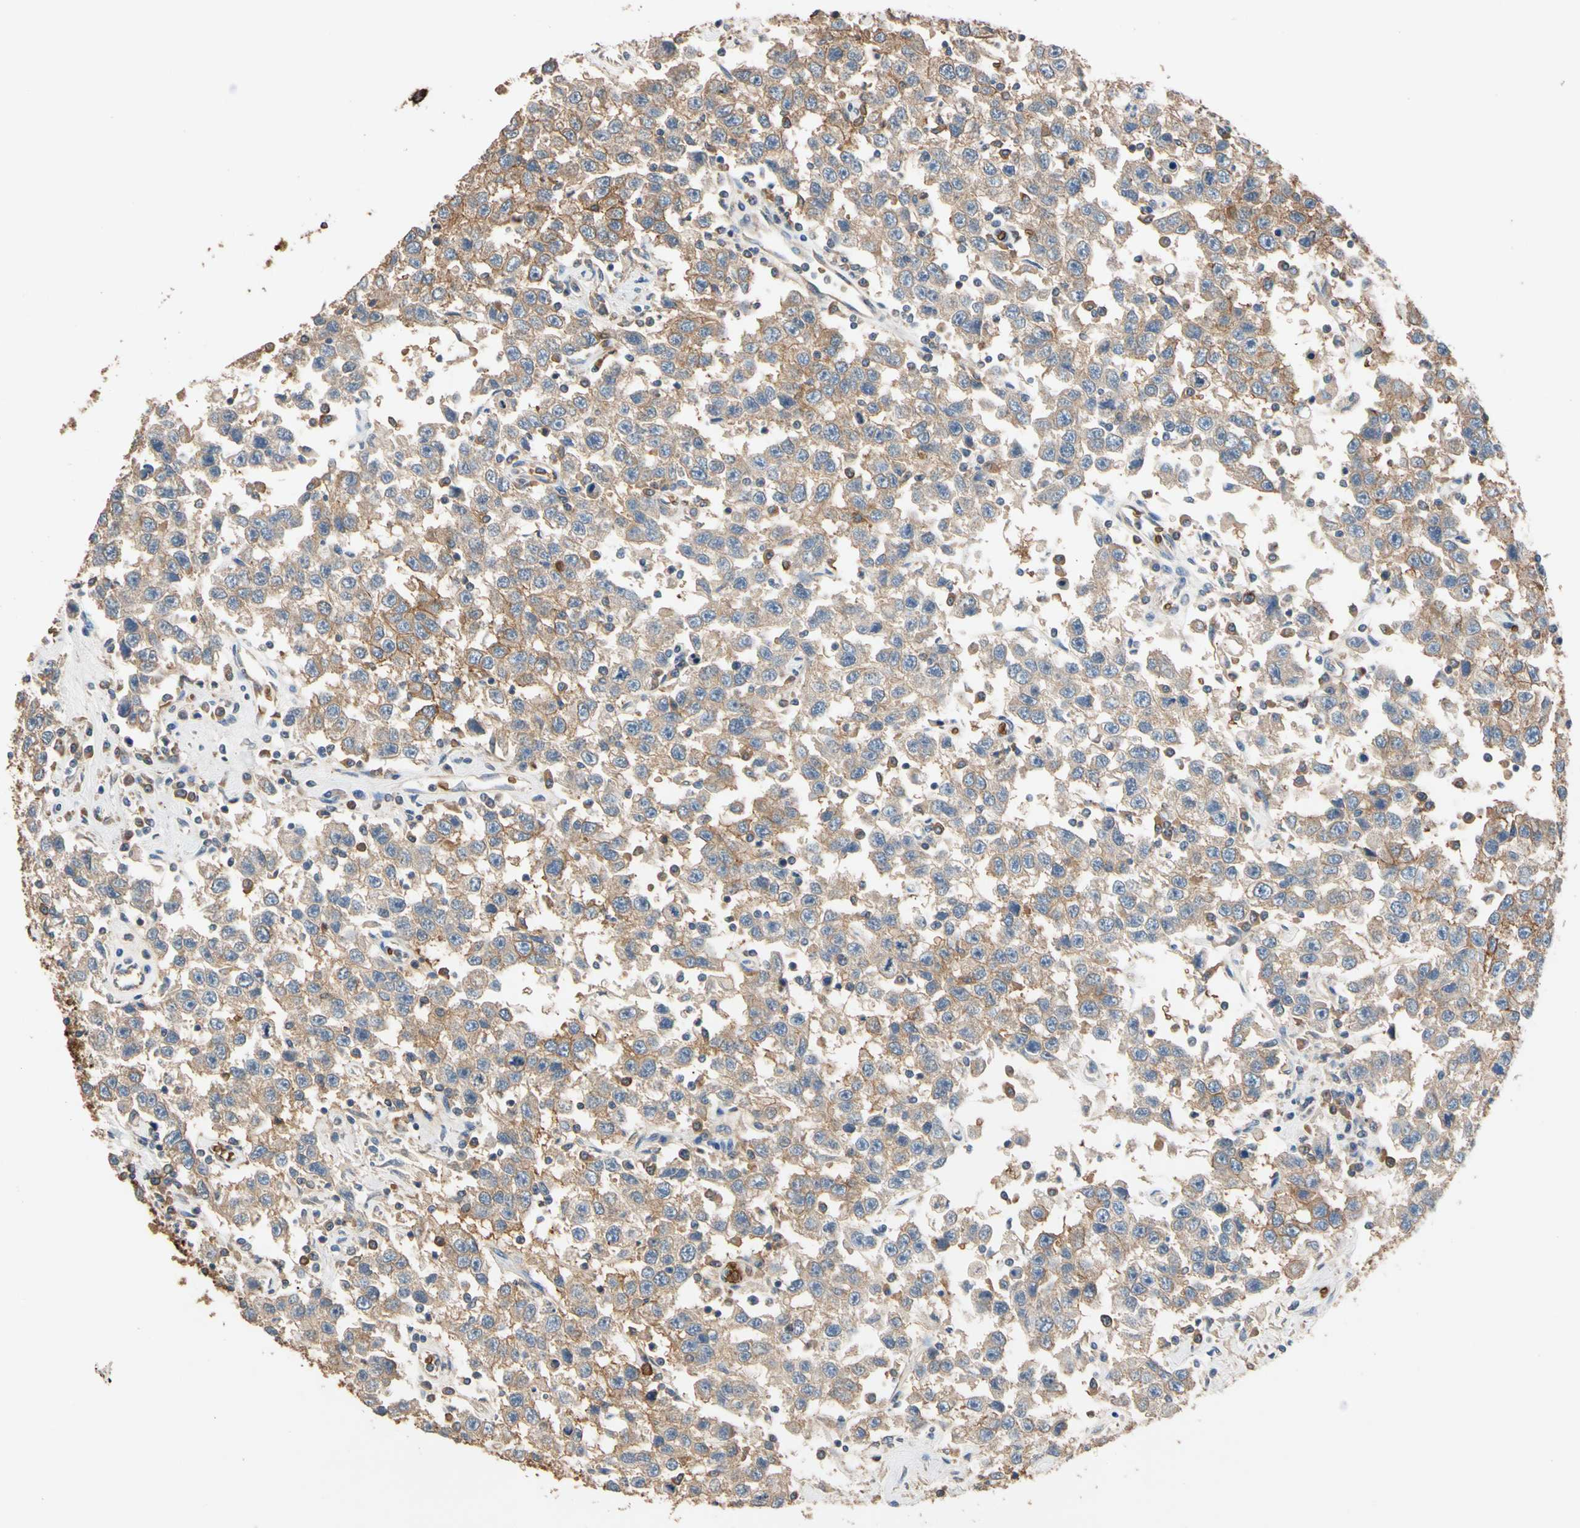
{"staining": {"intensity": "moderate", "quantity": ">75%", "location": "cytoplasmic/membranous"}, "tissue": "testis cancer", "cell_type": "Tumor cells", "image_type": "cancer", "snomed": [{"axis": "morphology", "description": "Seminoma, NOS"}, {"axis": "topography", "description": "Testis"}], "caption": "Protein staining demonstrates moderate cytoplasmic/membranous expression in approximately >75% of tumor cells in testis seminoma.", "gene": "RIOK2", "patient": {"sex": "male", "age": 41}}